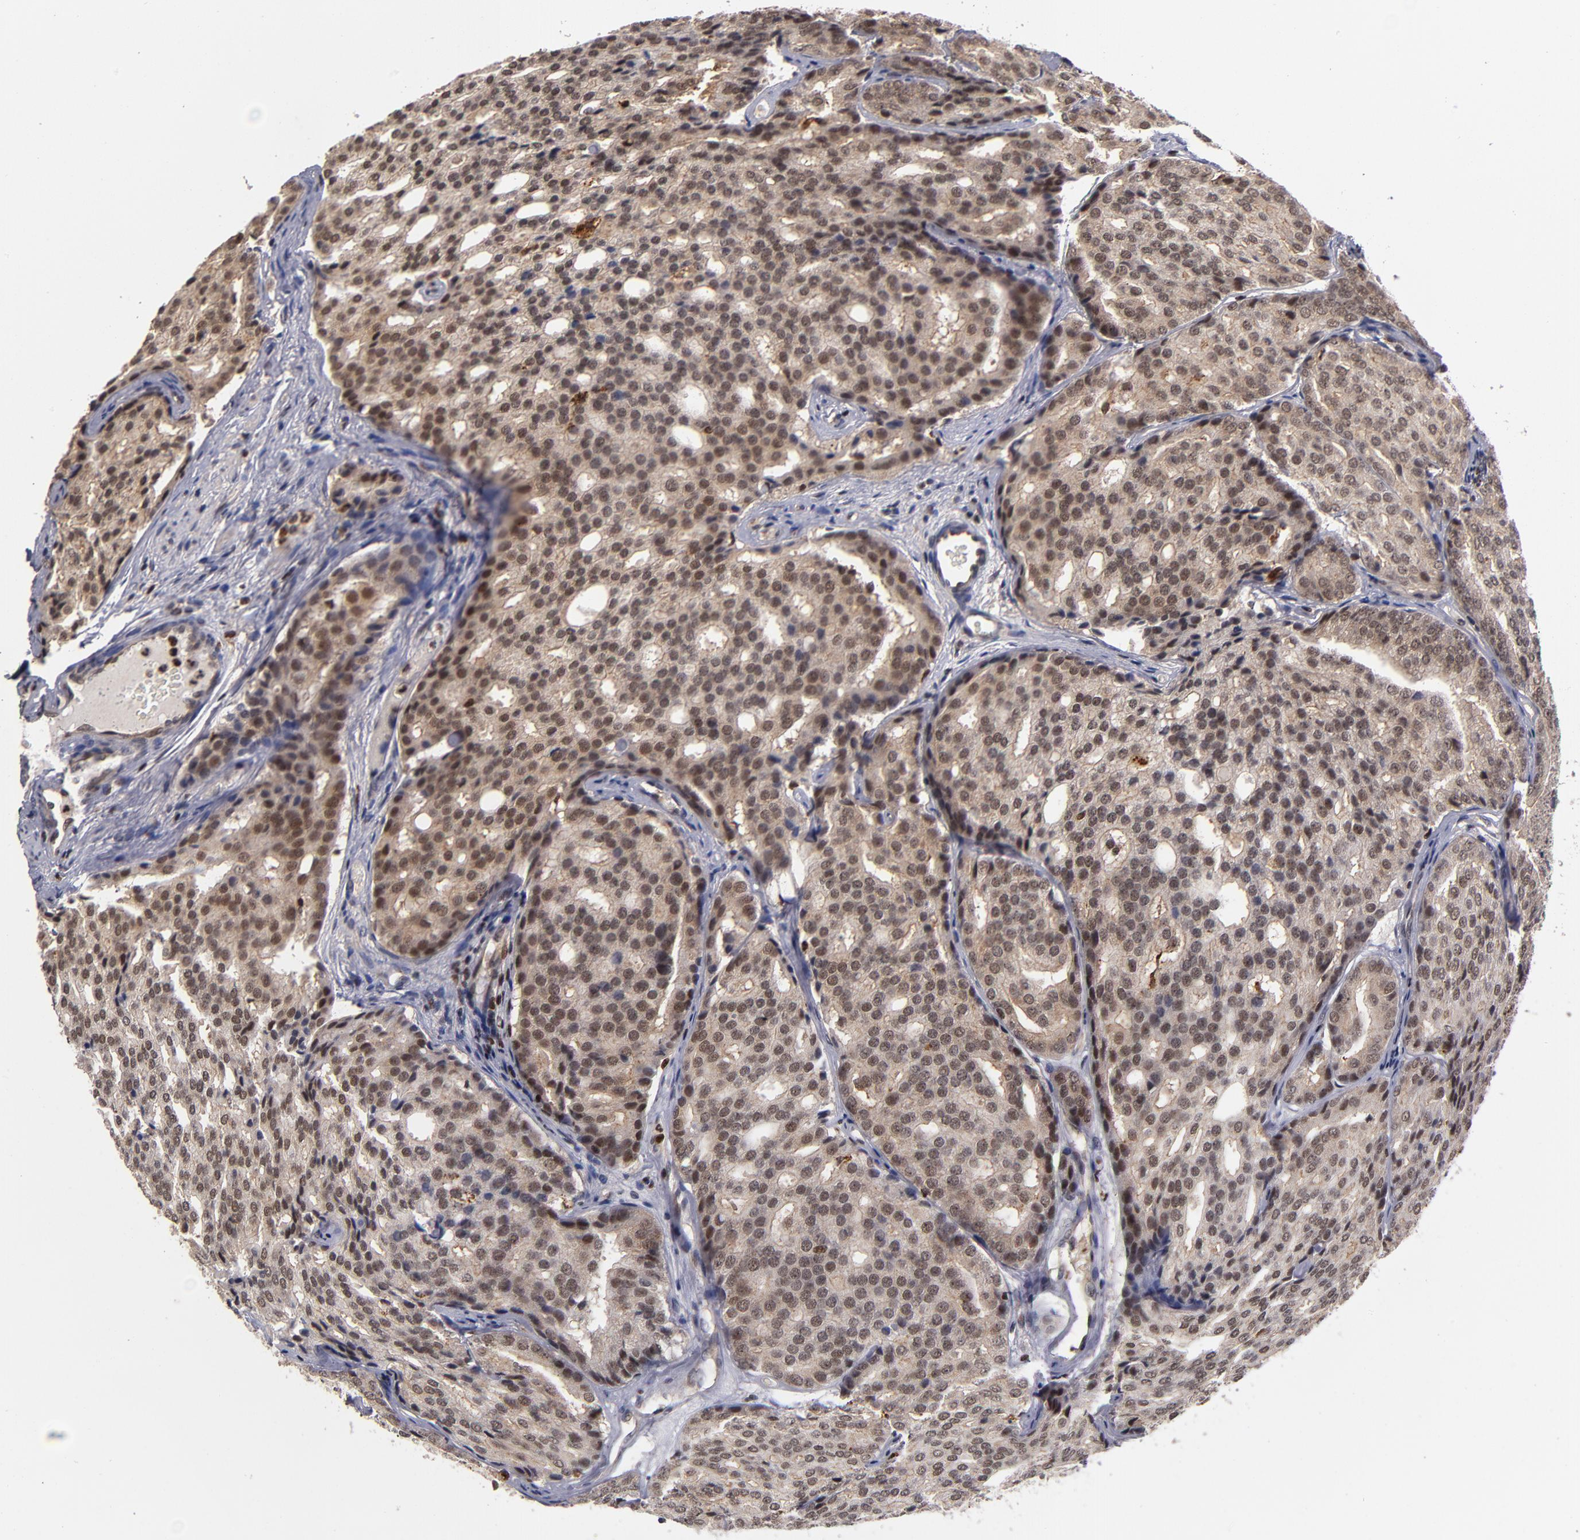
{"staining": {"intensity": "weak", "quantity": ">75%", "location": "nuclear"}, "tissue": "prostate cancer", "cell_type": "Tumor cells", "image_type": "cancer", "snomed": [{"axis": "morphology", "description": "Adenocarcinoma, High grade"}, {"axis": "topography", "description": "Prostate"}], "caption": "Prostate cancer (high-grade adenocarcinoma) stained for a protein reveals weak nuclear positivity in tumor cells.", "gene": "KDM6A", "patient": {"sex": "male", "age": 64}}